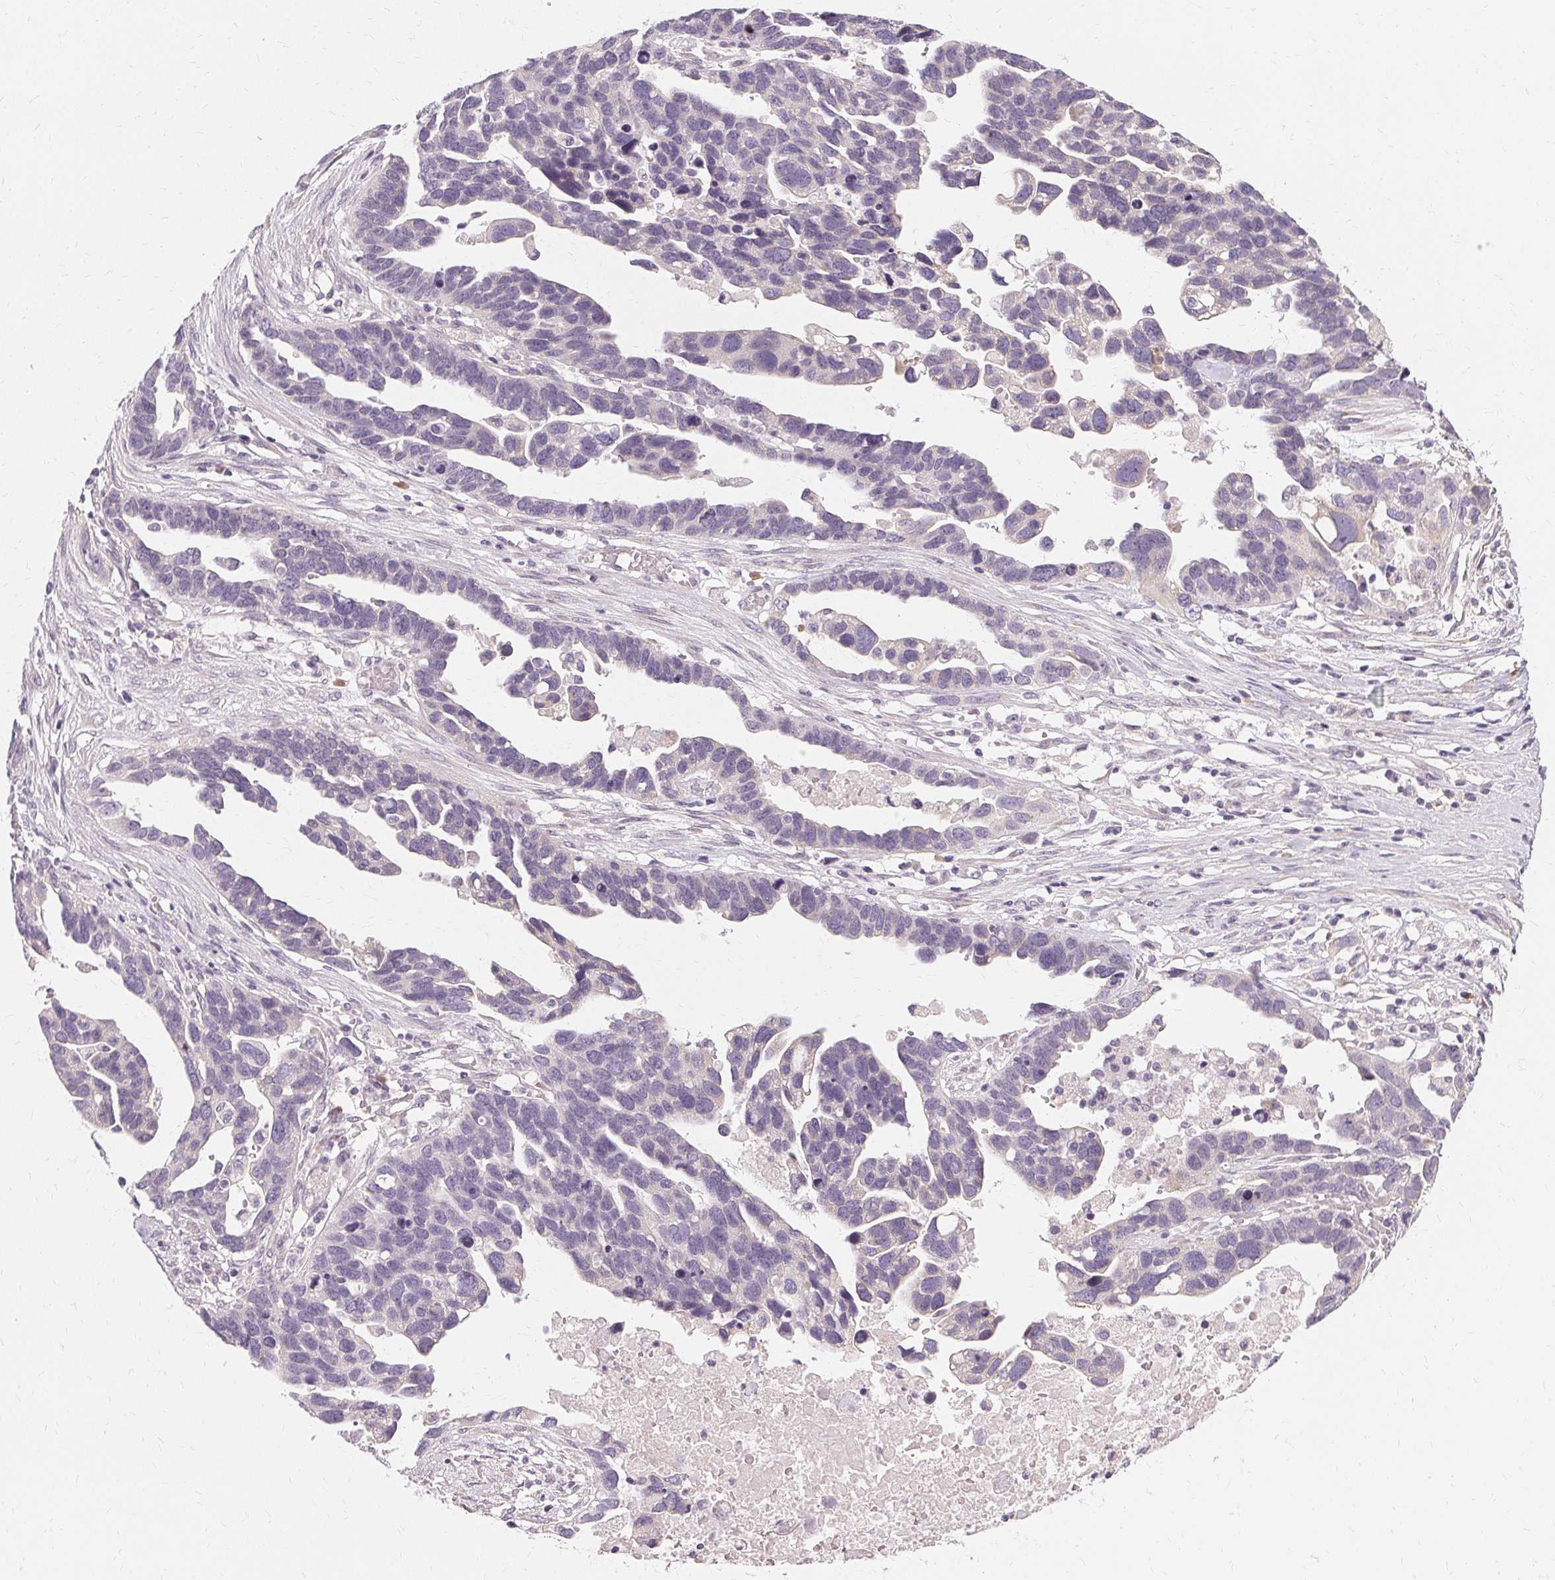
{"staining": {"intensity": "negative", "quantity": "none", "location": "none"}, "tissue": "ovarian cancer", "cell_type": "Tumor cells", "image_type": "cancer", "snomed": [{"axis": "morphology", "description": "Cystadenocarcinoma, serous, NOS"}, {"axis": "topography", "description": "Ovary"}], "caption": "Ovarian cancer (serous cystadenocarcinoma) stained for a protein using immunohistochemistry demonstrates no expression tumor cells.", "gene": "FCRL3", "patient": {"sex": "female", "age": 54}}